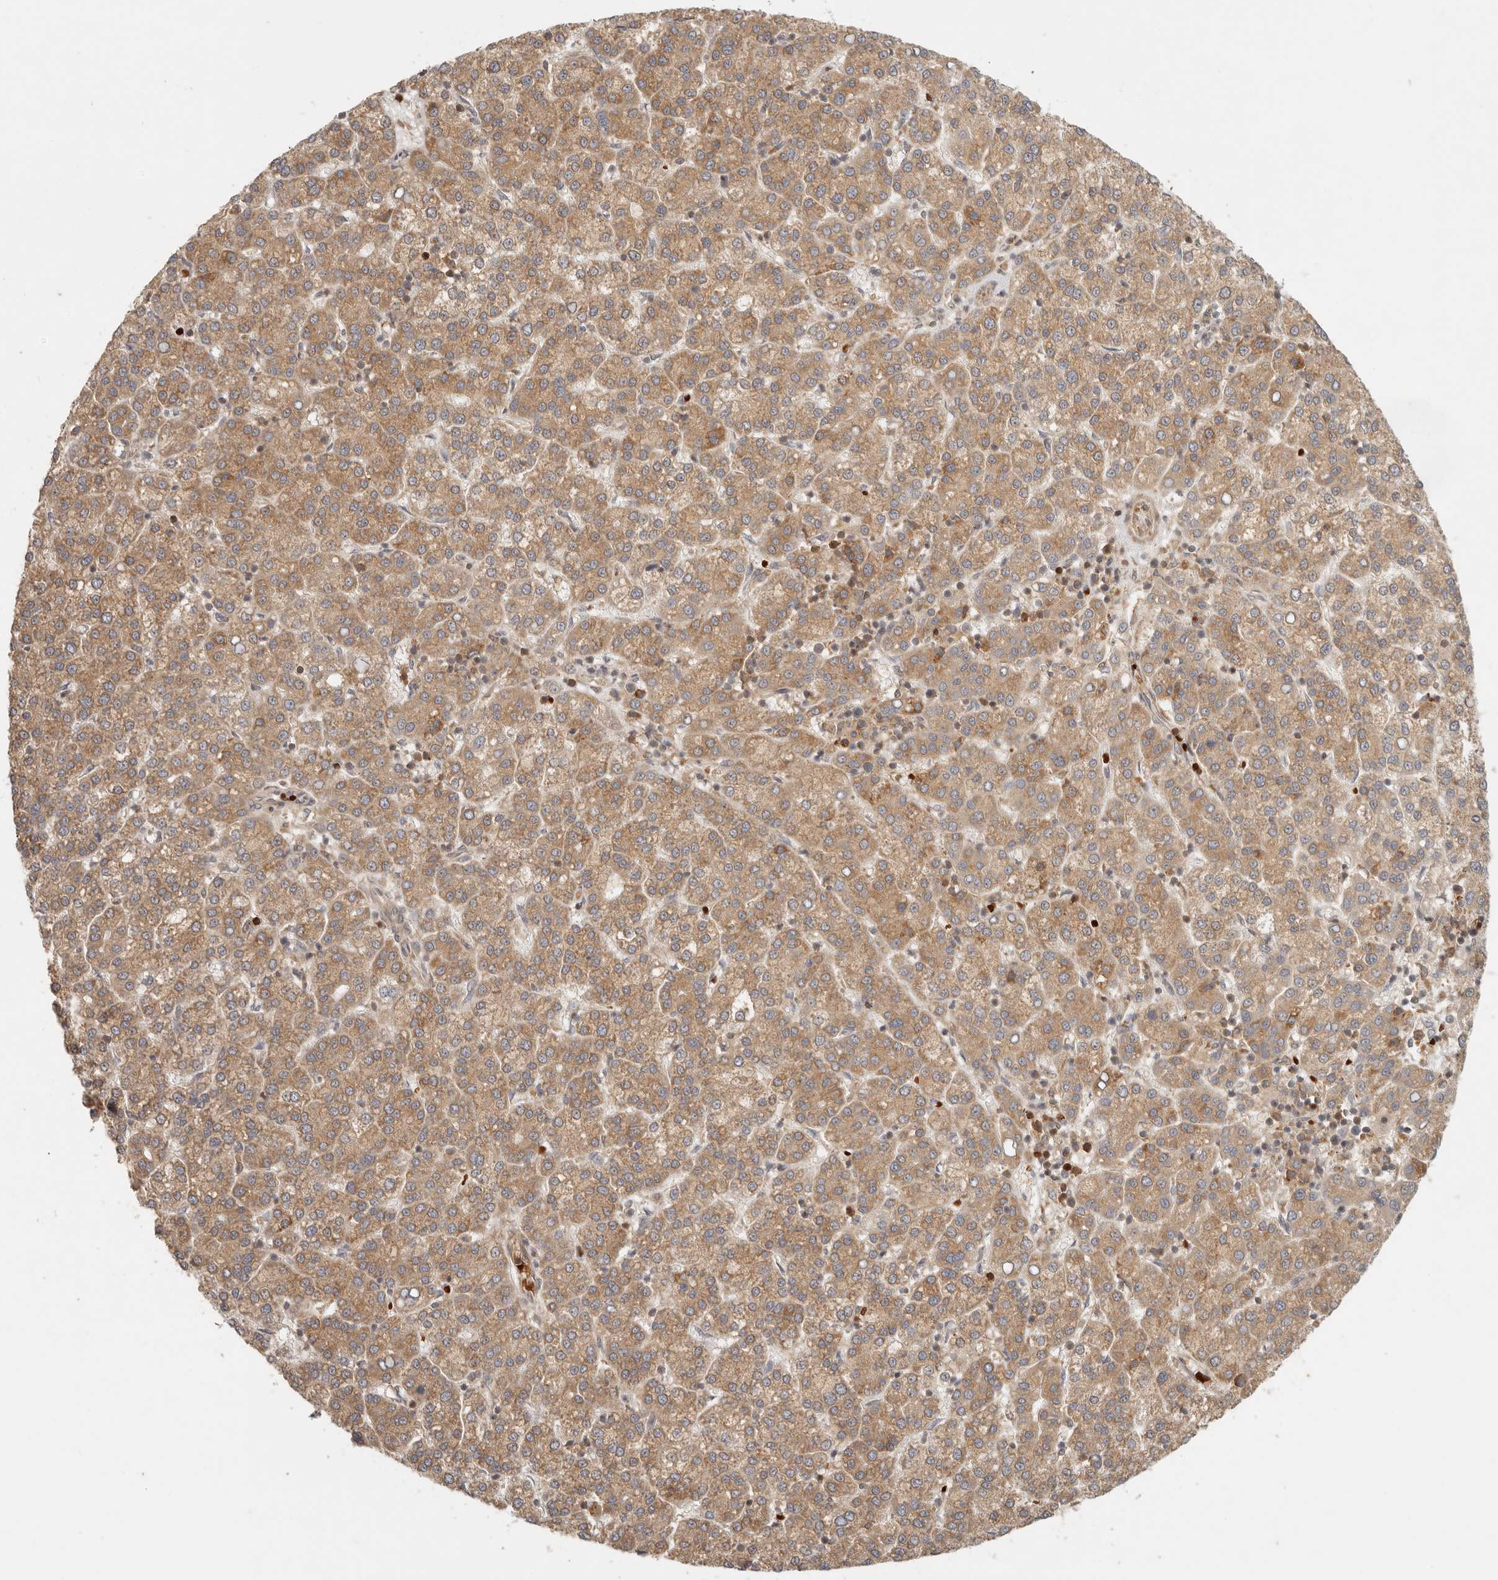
{"staining": {"intensity": "moderate", "quantity": ">75%", "location": "cytoplasmic/membranous"}, "tissue": "liver cancer", "cell_type": "Tumor cells", "image_type": "cancer", "snomed": [{"axis": "morphology", "description": "Carcinoma, Hepatocellular, NOS"}, {"axis": "topography", "description": "Liver"}], "caption": "Immunohistochemistry (IHC) staining of liver cancer, which exhibits medium levels of moderate cytoplasmic/membranous staining in about >75% of tumor cells indicating moderate cytoplasmic/membranous protein positivity. The staining was performed using DAB (3,3'-diaminobenzidine) (brown) for protein detection and nuclei were counterstained in hematoxylin (blue).", "gene": "AHDC1", "patient": {"sex": "female", "age": 58}}